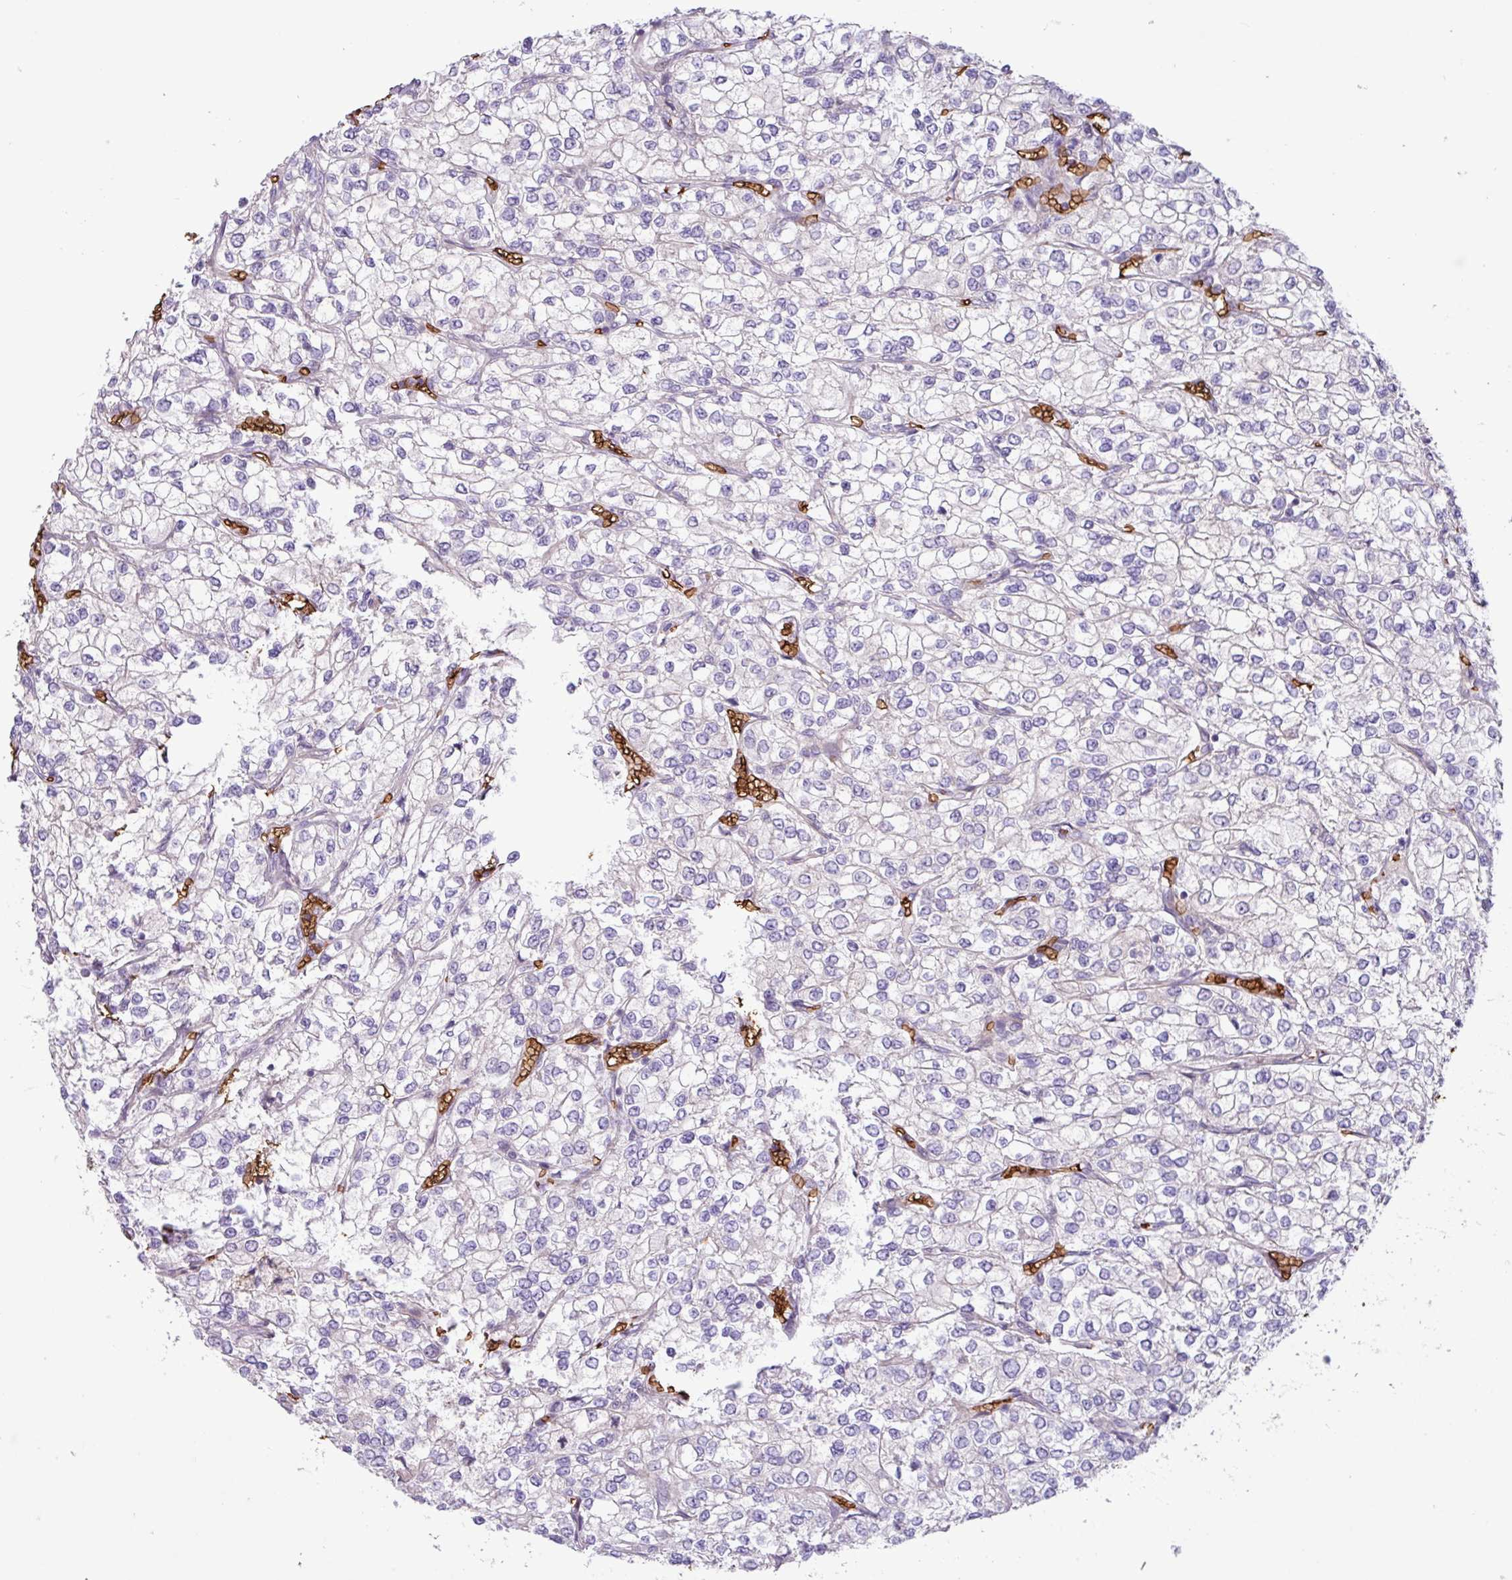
{"staining": {"intensity": "negative", "quantity": "none", "location": "none"}, "tissue": "renal cancer", "cell_type": "Tumor cells", "image_type": "cancer", "snomed": [{"axis": "morphology", "description": "Adenocarcinoma, NOS"}, {"axis": "topography", "description": "Kidney"}], "caption": "Human renal cancer stained for a protein using immunohistochemistry exhibits no expression in tumor cells.", "gene": "RAD21L1", "patient": {"sex": "male", "age": 80}}